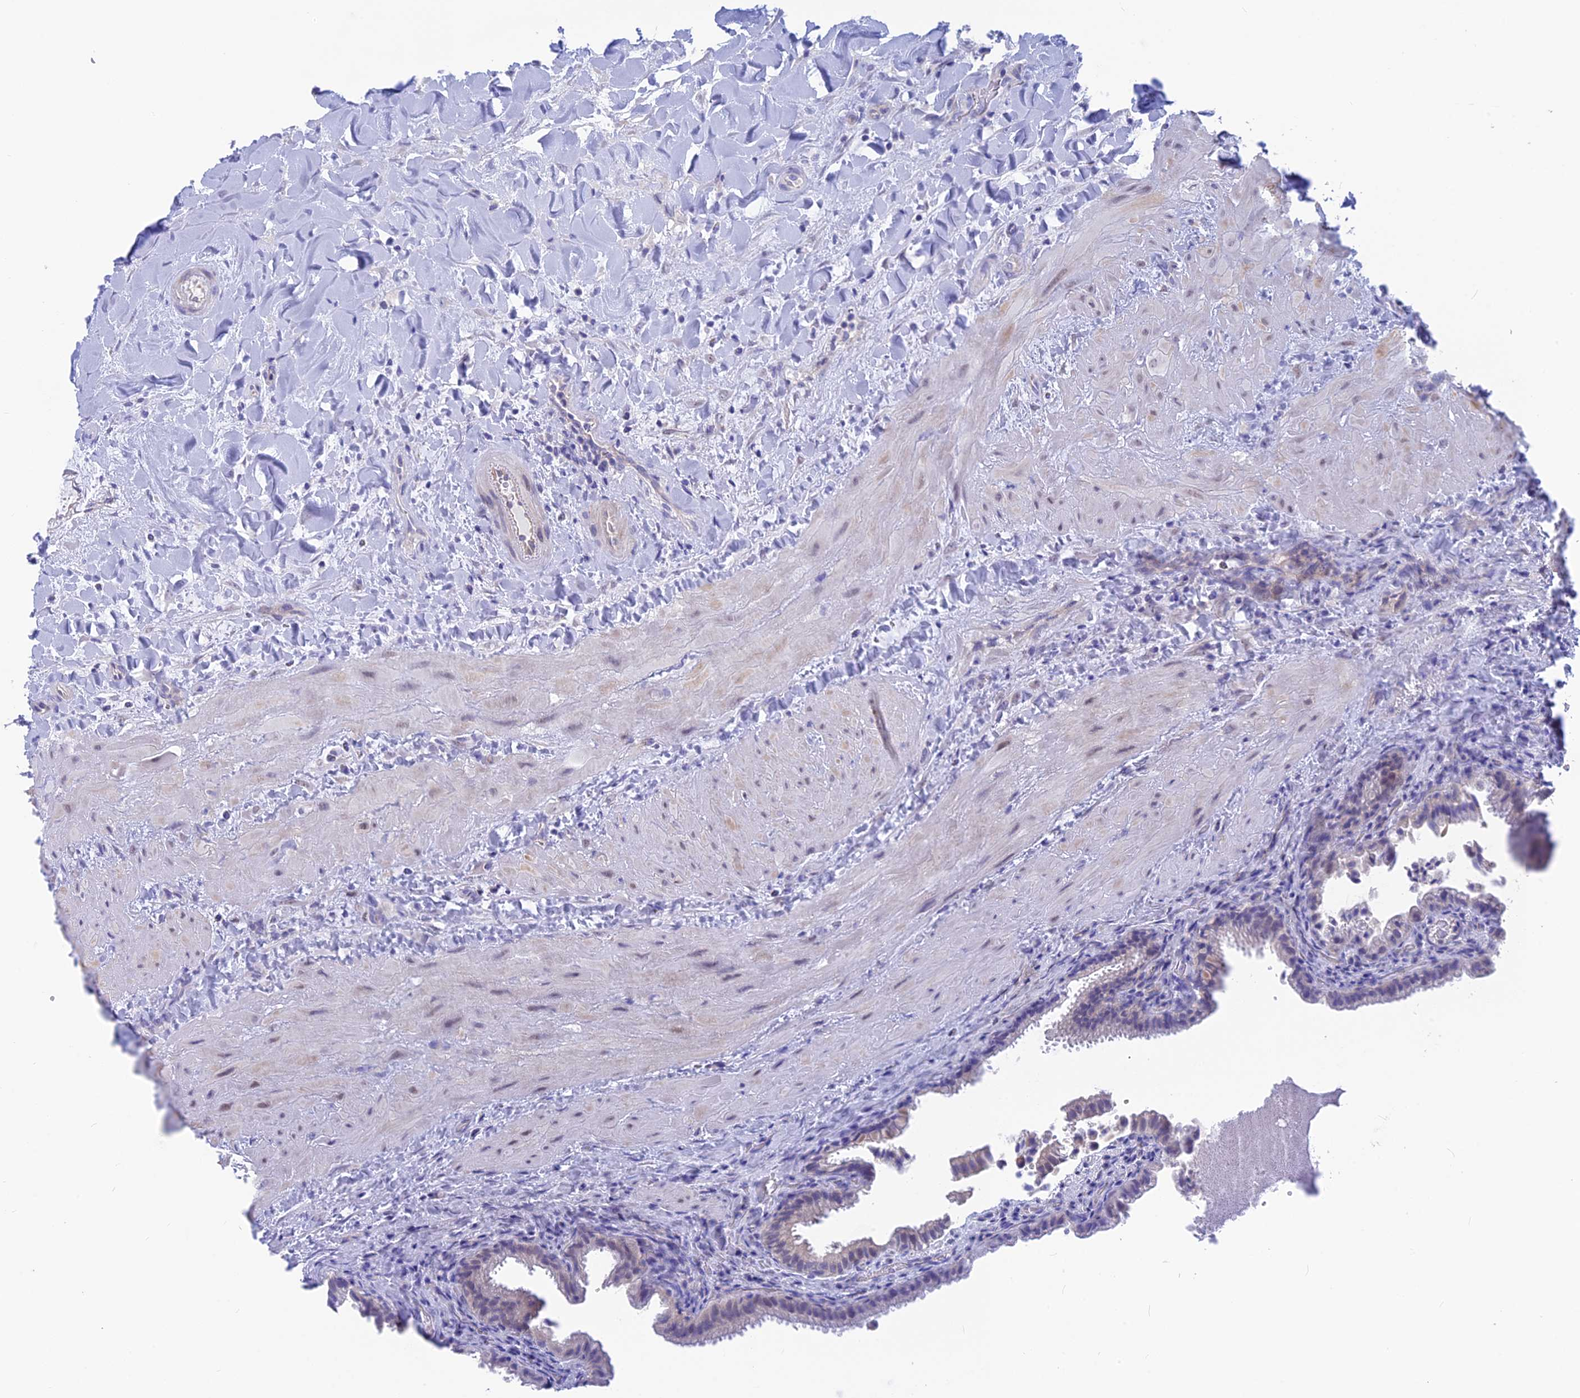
{"staining": {"intensity": "negative", "quantity": "none", "location": "none"}, "tissue": "gallbladder", "cell_type": "Glandular cells", "image_type": "normal", "snomed": [{"axis": "morphology", "description": "Normal tissue, NOS"}, {"axis": "topography", "description": "Gallbladder"}], "caption": "Immunohistochemical staining of unremarkable human gallbladder shows no significant expression in glandular cells.", "gene": "SNTN", "patient": {"sex": "male", "age": 24}}